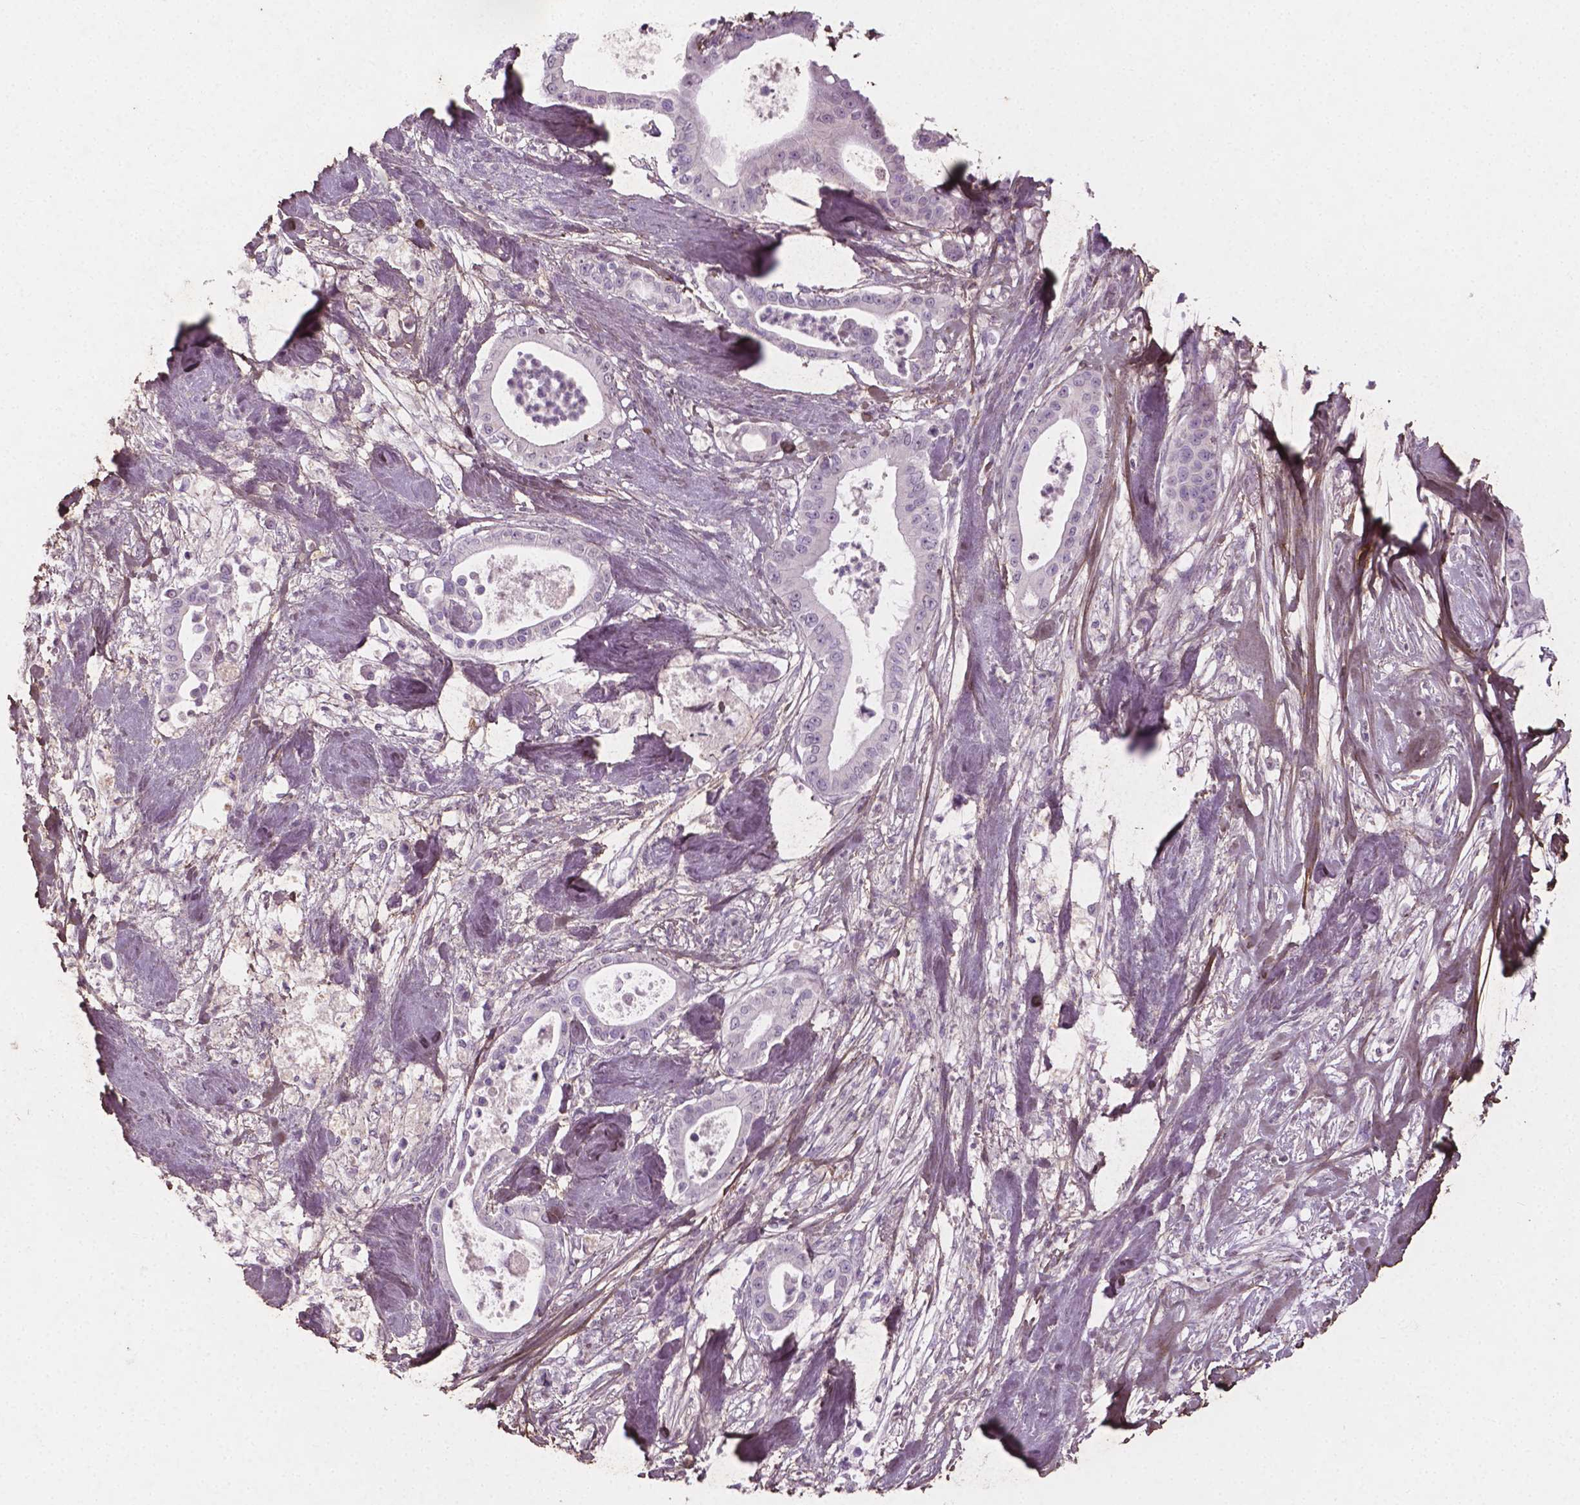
{"staining": {"intensity": "negative", "quantity": "none", "location": "none"}, "tissue": "pancreatic cancer", "cell_type": "Tumor cells", "image_type": "cancer", "snomed": [{"axis": "morphology", "description": "Adenocarcinoma, NOS"}, {"axis": "topography", "description": "Pancreas"}], "caption": "A histopathology image of pancreatic cancer stained for a protein displays no brown staining in tumor cells.", "gene": "DLG2", "patient": {"sex": "male", "age": 71}}